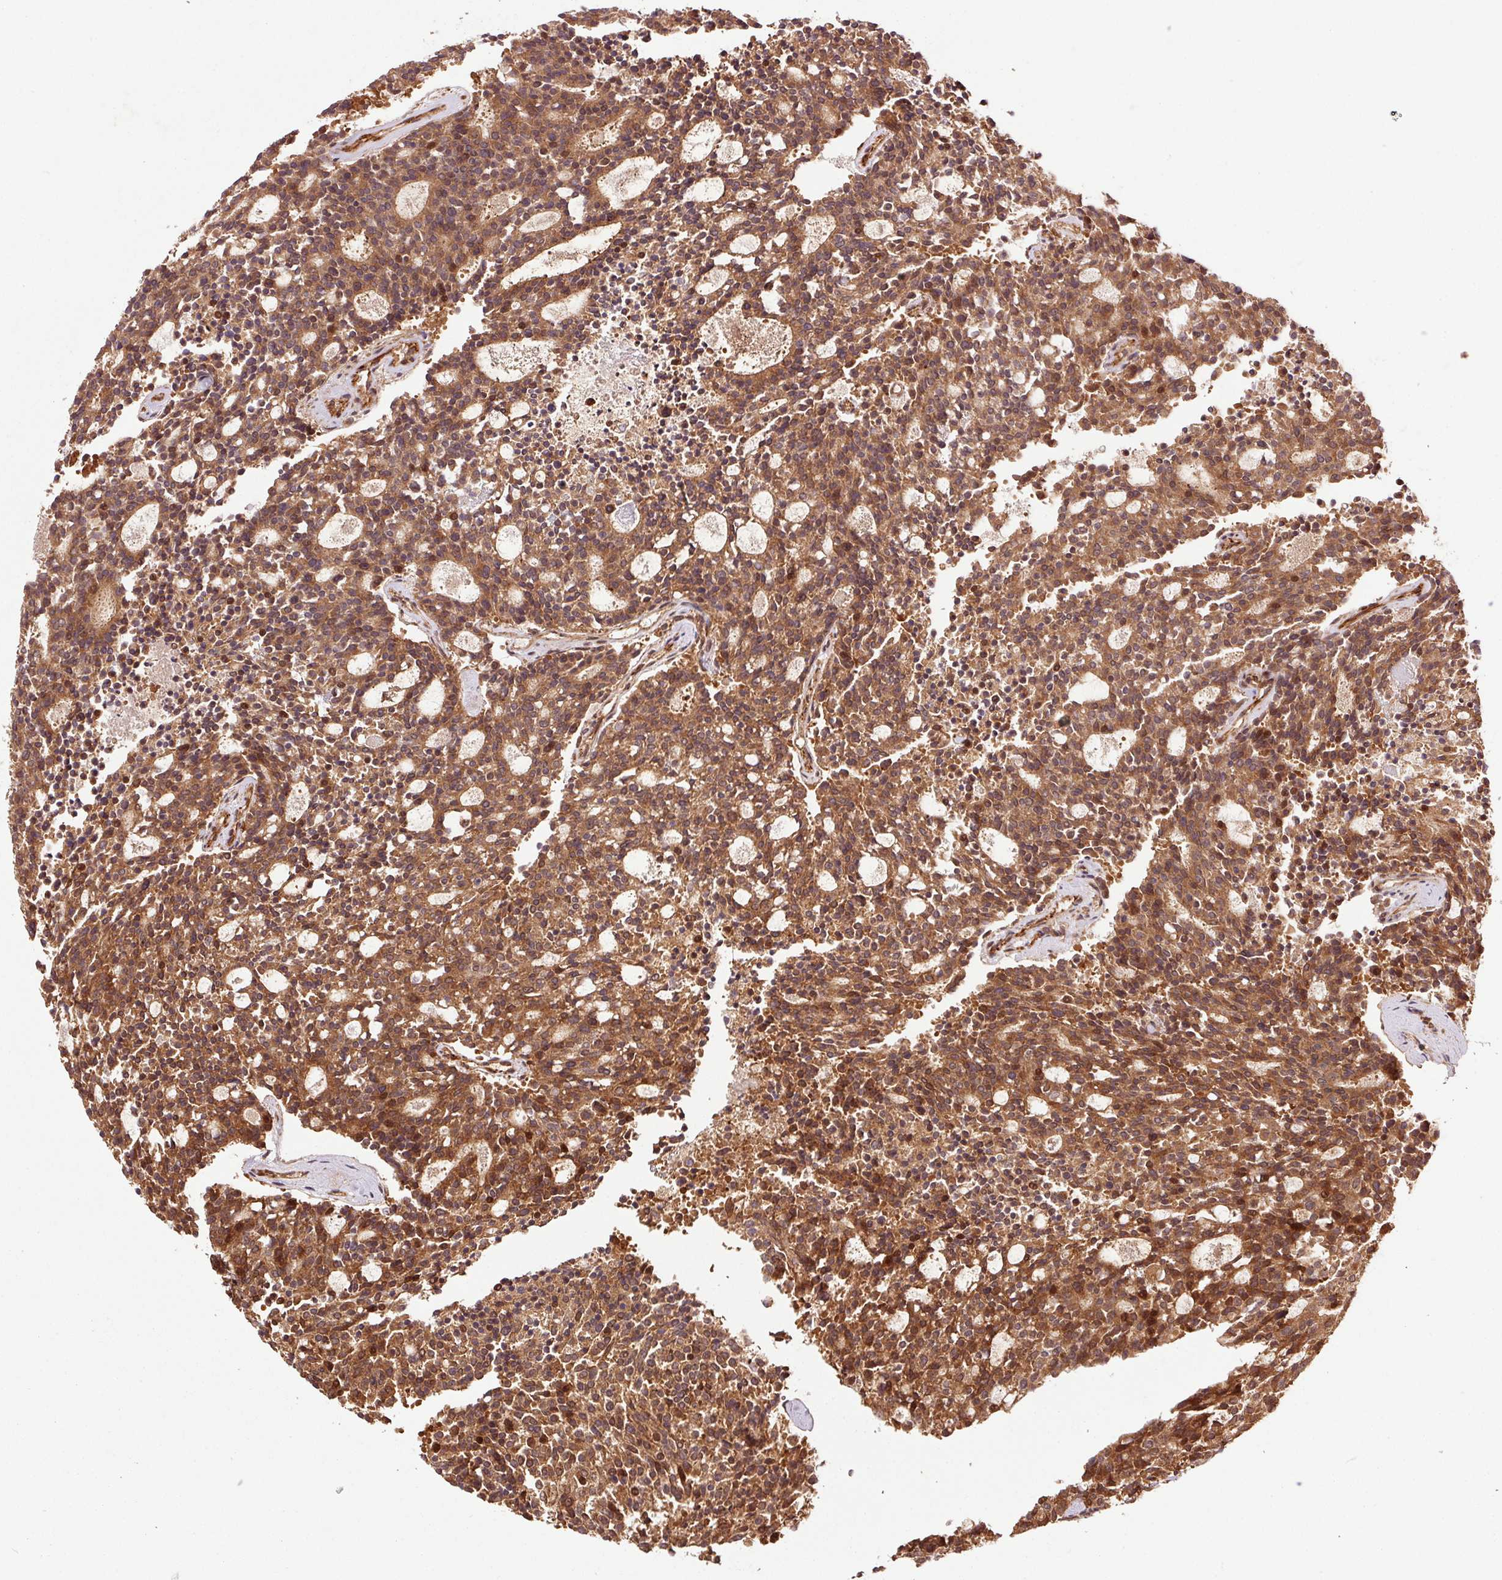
{"staining": {"intensity": "strong", "quantity": ">75%", "location": "cytoplasmic/membranous"}, "tissue": "carcinoid", "cell_type": "Tumor cells", "image_type": "cancer", "snomed": [{"axis": "morphology", "description": "Carcinoid, malignant, NOS"}, {"axis": "topography", "description": "Pancreas"}], "caption": "Immunohistochemistry (IHC) (DAB (3,3'-diaminobenzidine)) staining of human carcinoid exhibits strong cytoplasmic/membranous protein staining in approximately >75% of tumor cells.", "gene": "OXER1", "patient": {"sex": "female", "age": 54}}